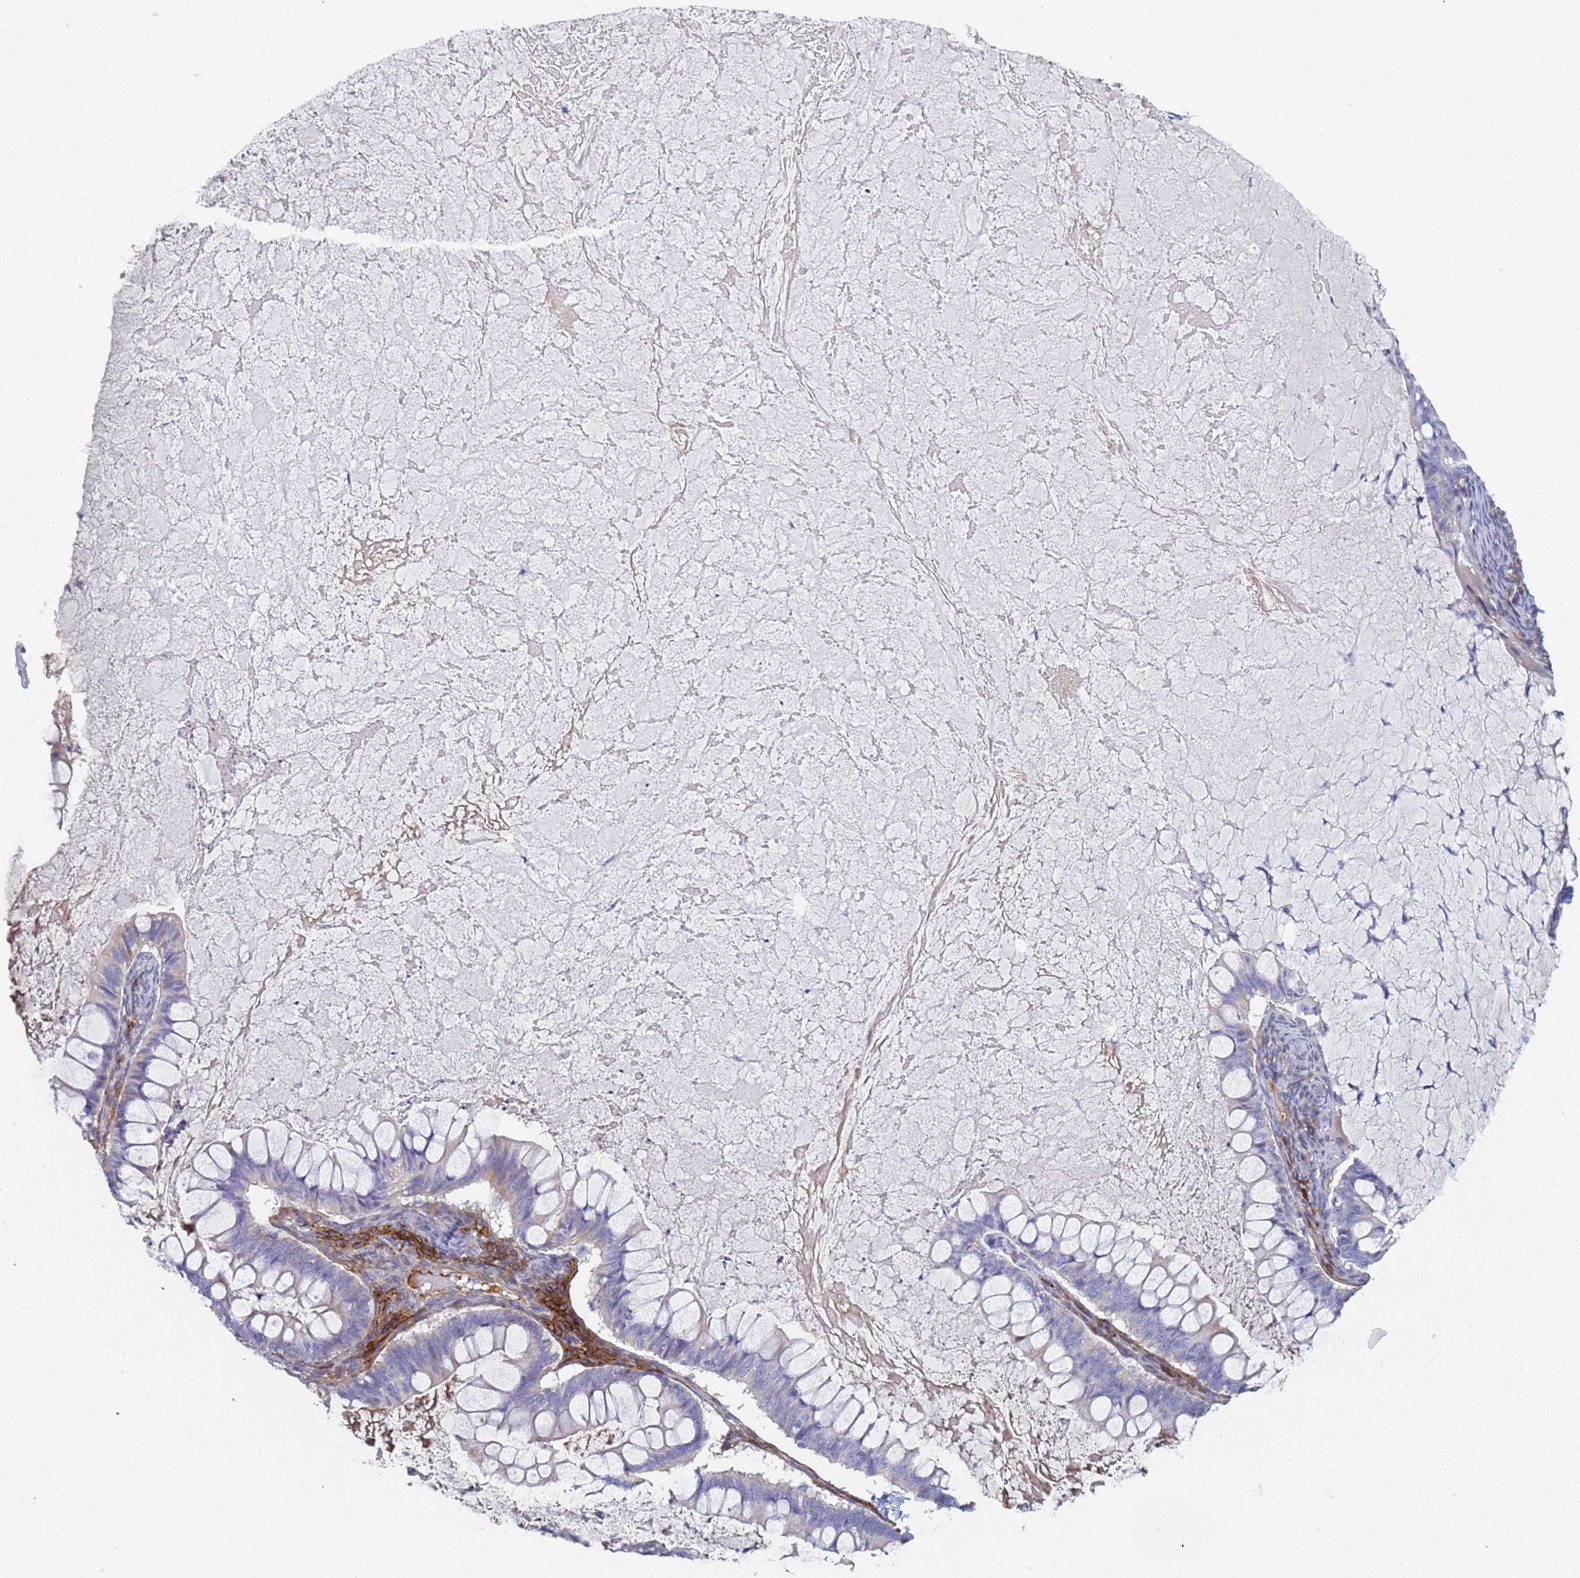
{"staining": {"intensity": "moderate", "quantity": "25%-75%", "location": "cytoplasmic/membranous"}, "tissue": "ovarian cancer", "cell_type": "Tumor cells", "image_type": "cancer", "snomed": [{"axis": "morphology", "description": "Cystadenocarcinoma, mucinous, NOS"}, {"axis": "topography", "description": "Ovary"}], "caption": "A brown stain highlights moderate cytoplasmic/membranous expression of a protein in ovarian cancer tumor cells.", "gene": "ABCA8", "patient": {"sex": "female", "age": 61}}